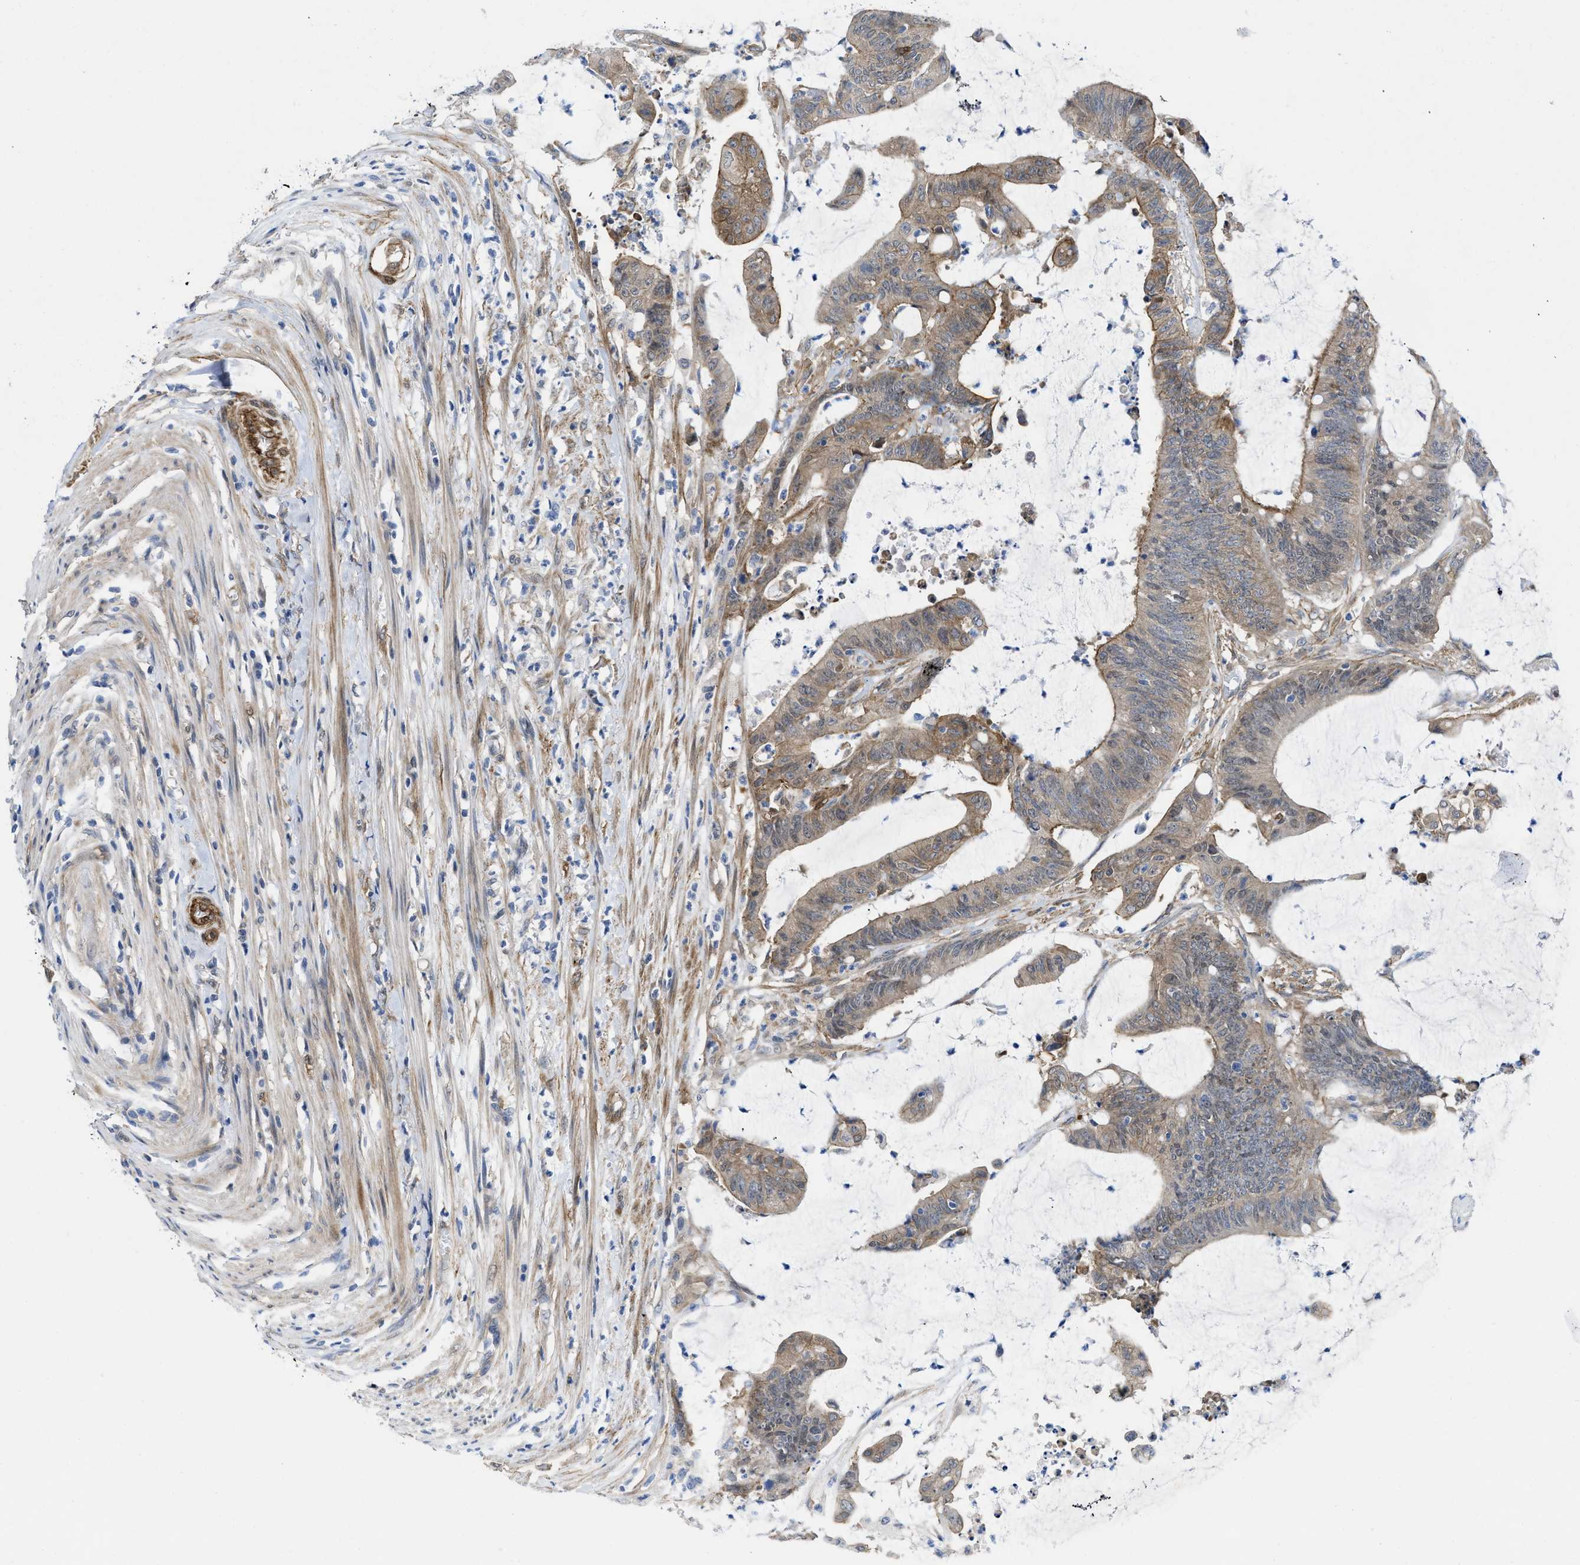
{"staining": {"intensity": "moderate", "quantity": ">75%", "location": "cytoplasmic/membranous"}, "tissue": "colorectal cancer", "cell_type": "Tumor cells", "image_type": "cancer", "snomed": [{"axis": "morphology", "description": "Adenocarcinoma, NOS"}, {"axis": "topography", "description": "Rectum"}], "caption": "Tumor cells show medium levels of moderate cytoplasmic/membranous positivity in approximately >75% of cells in colorectal adenocarcinoma.", "gene": "PDLIM5", "patient": {"sex": "female", "age": 66}}